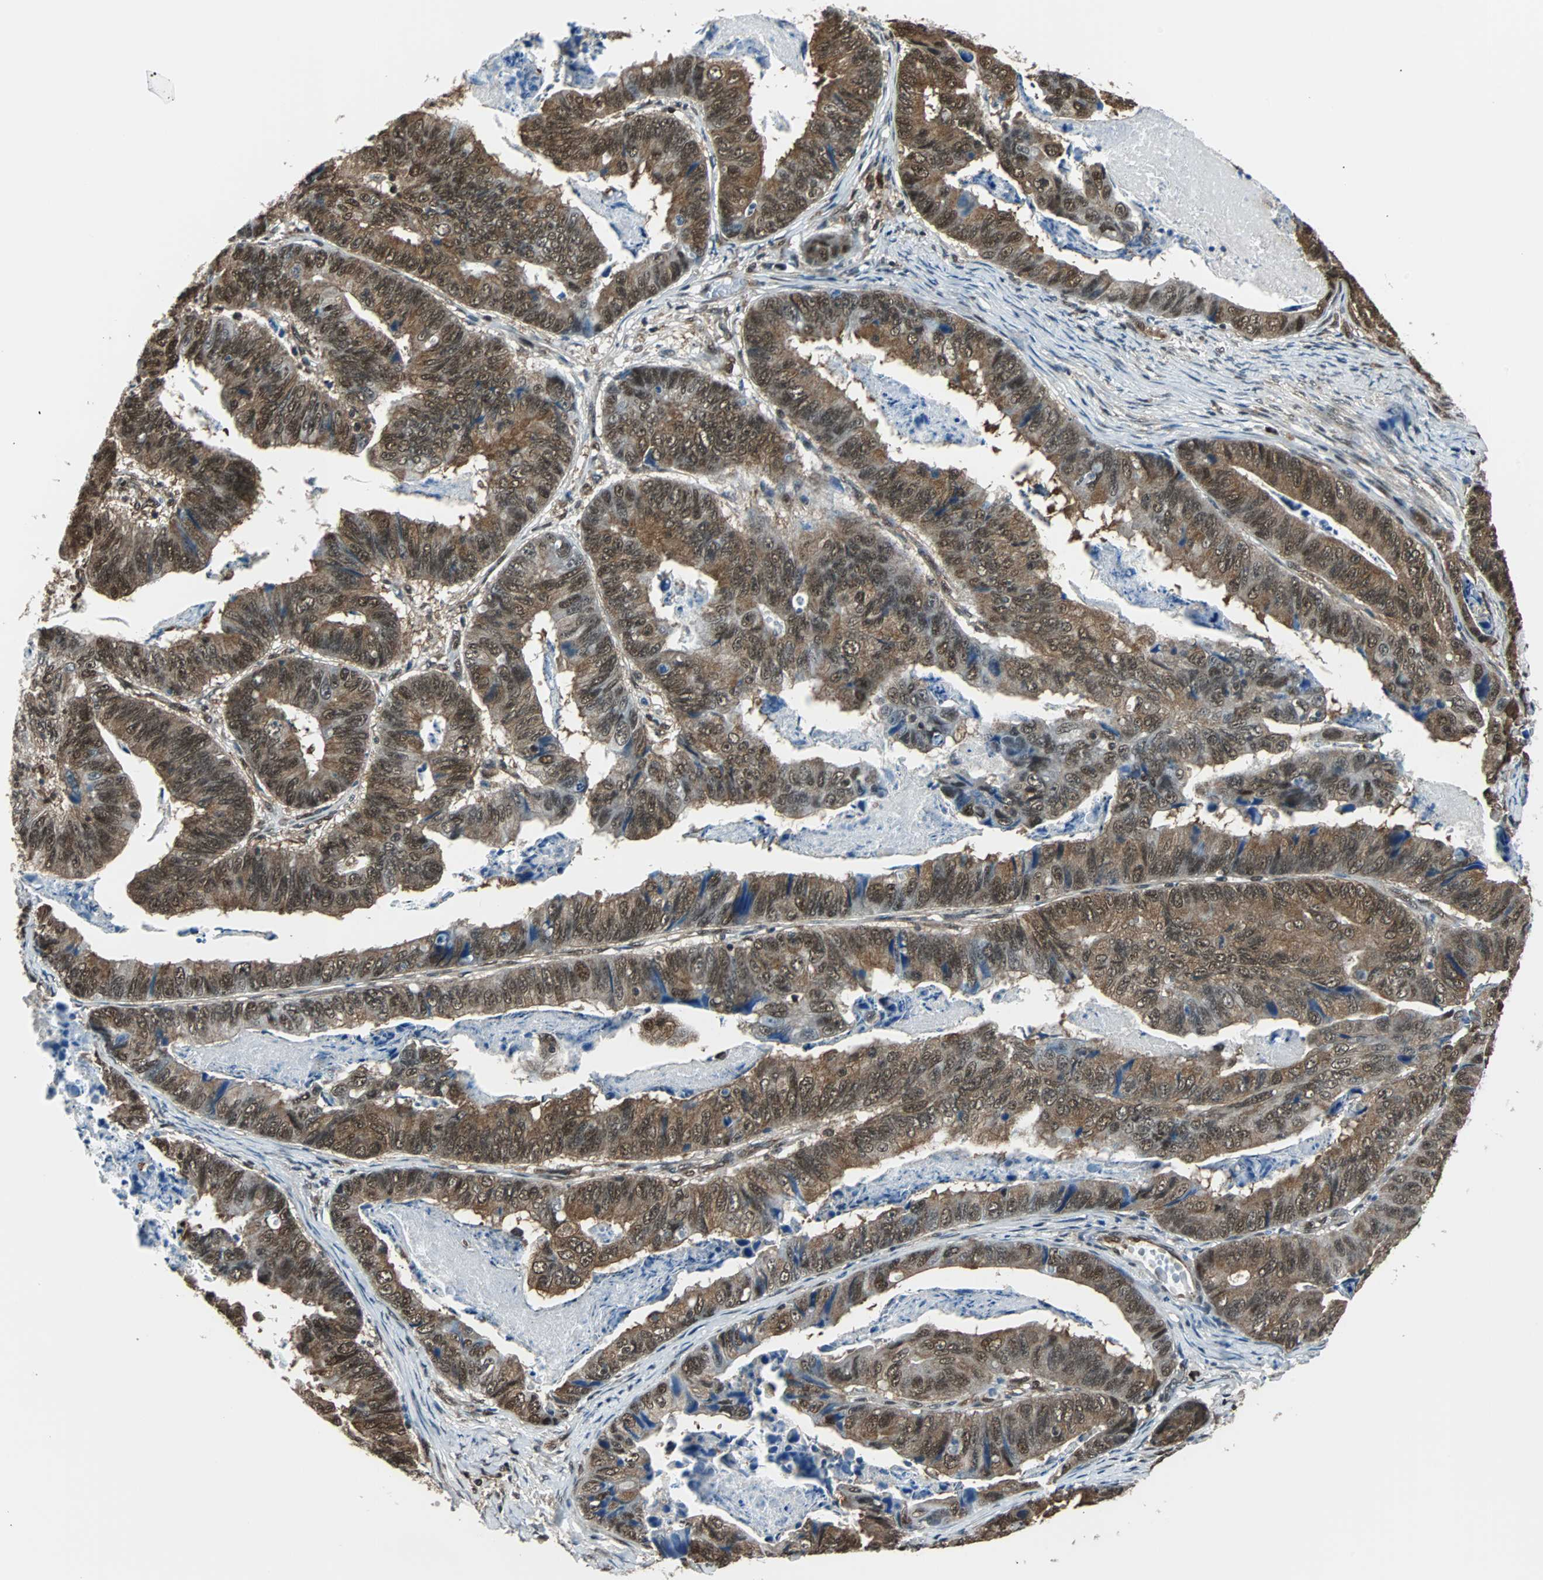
{"staining": {"intensity": "strong", "quantity": ">75%", "location": "cytoplasmic/membranous,nuclear"}, "tissue": "stomach cancer", "cell_type": "Tumor cells", "image_type": "cancer", "snomed": [{"axis": "morphology", "description": "Adenocarcinoma, NOS"}, {"axis": "topography", "description": "Stomach, lower"}], "caption": "The immunohistochemical stain highlights strong cytoplasmic/membranous and nuclear expression in tumor cells of stomach cancer tissue.", "gene": "VCP", "patient": {"sex": "male", "age": 77}}